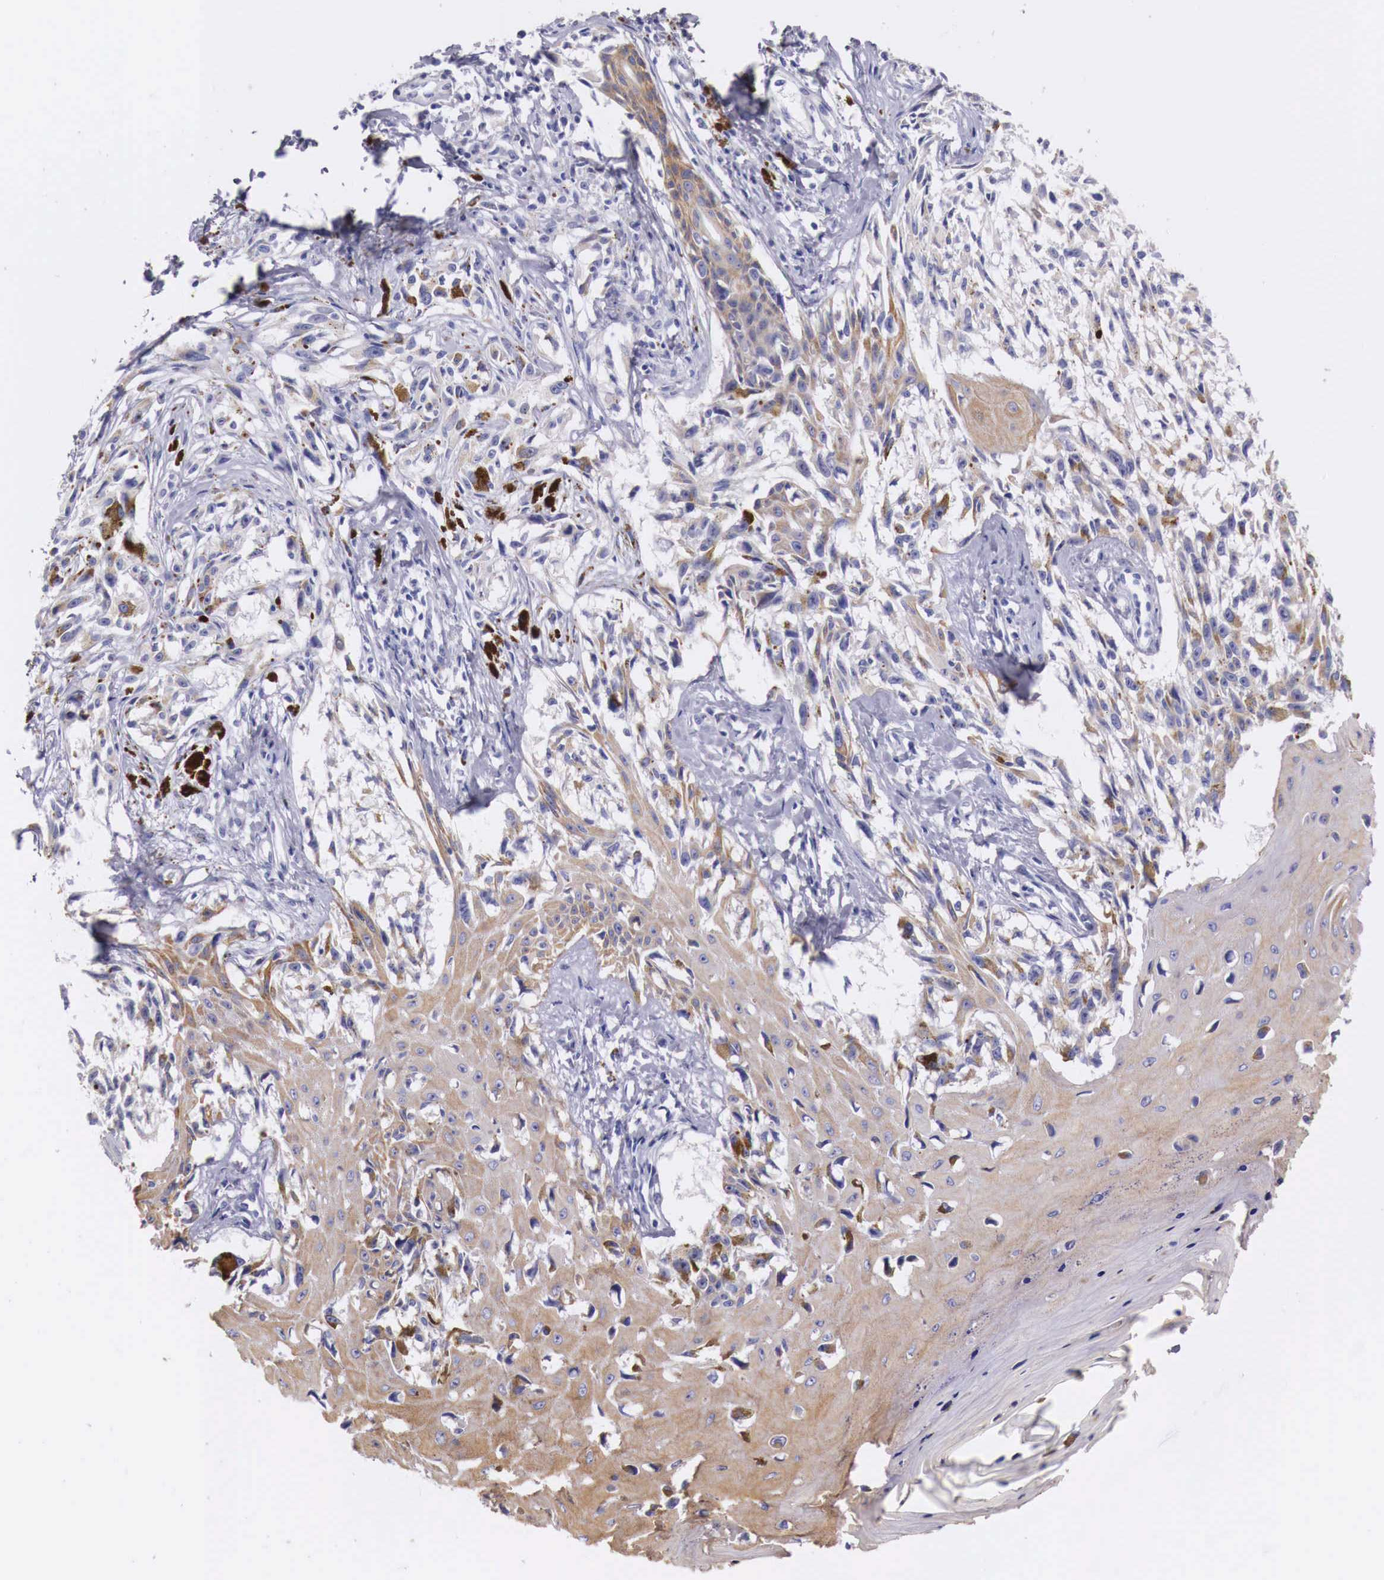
{"staining": {"intensity": "weak", "quantity": "25%-75%", "location": "cytoplasmic/membranous"}, "tissue": "melanoma", "cell_type": "Tumor cells", "image_type": "cancer", "snomed": [{"axis": "morphology", "description": "Malignant melanoma, NOS"}, {"axis": "topography", "description": "Skin"}], "caption": "Immunohistochemical staining of human malignant melanoma displays low levels of weak cytoplasmic/membranous protein staining in about 25%-75% of tumor cells.", "gene": "NREP", "patient": {"sex": "female", "age": 82}}